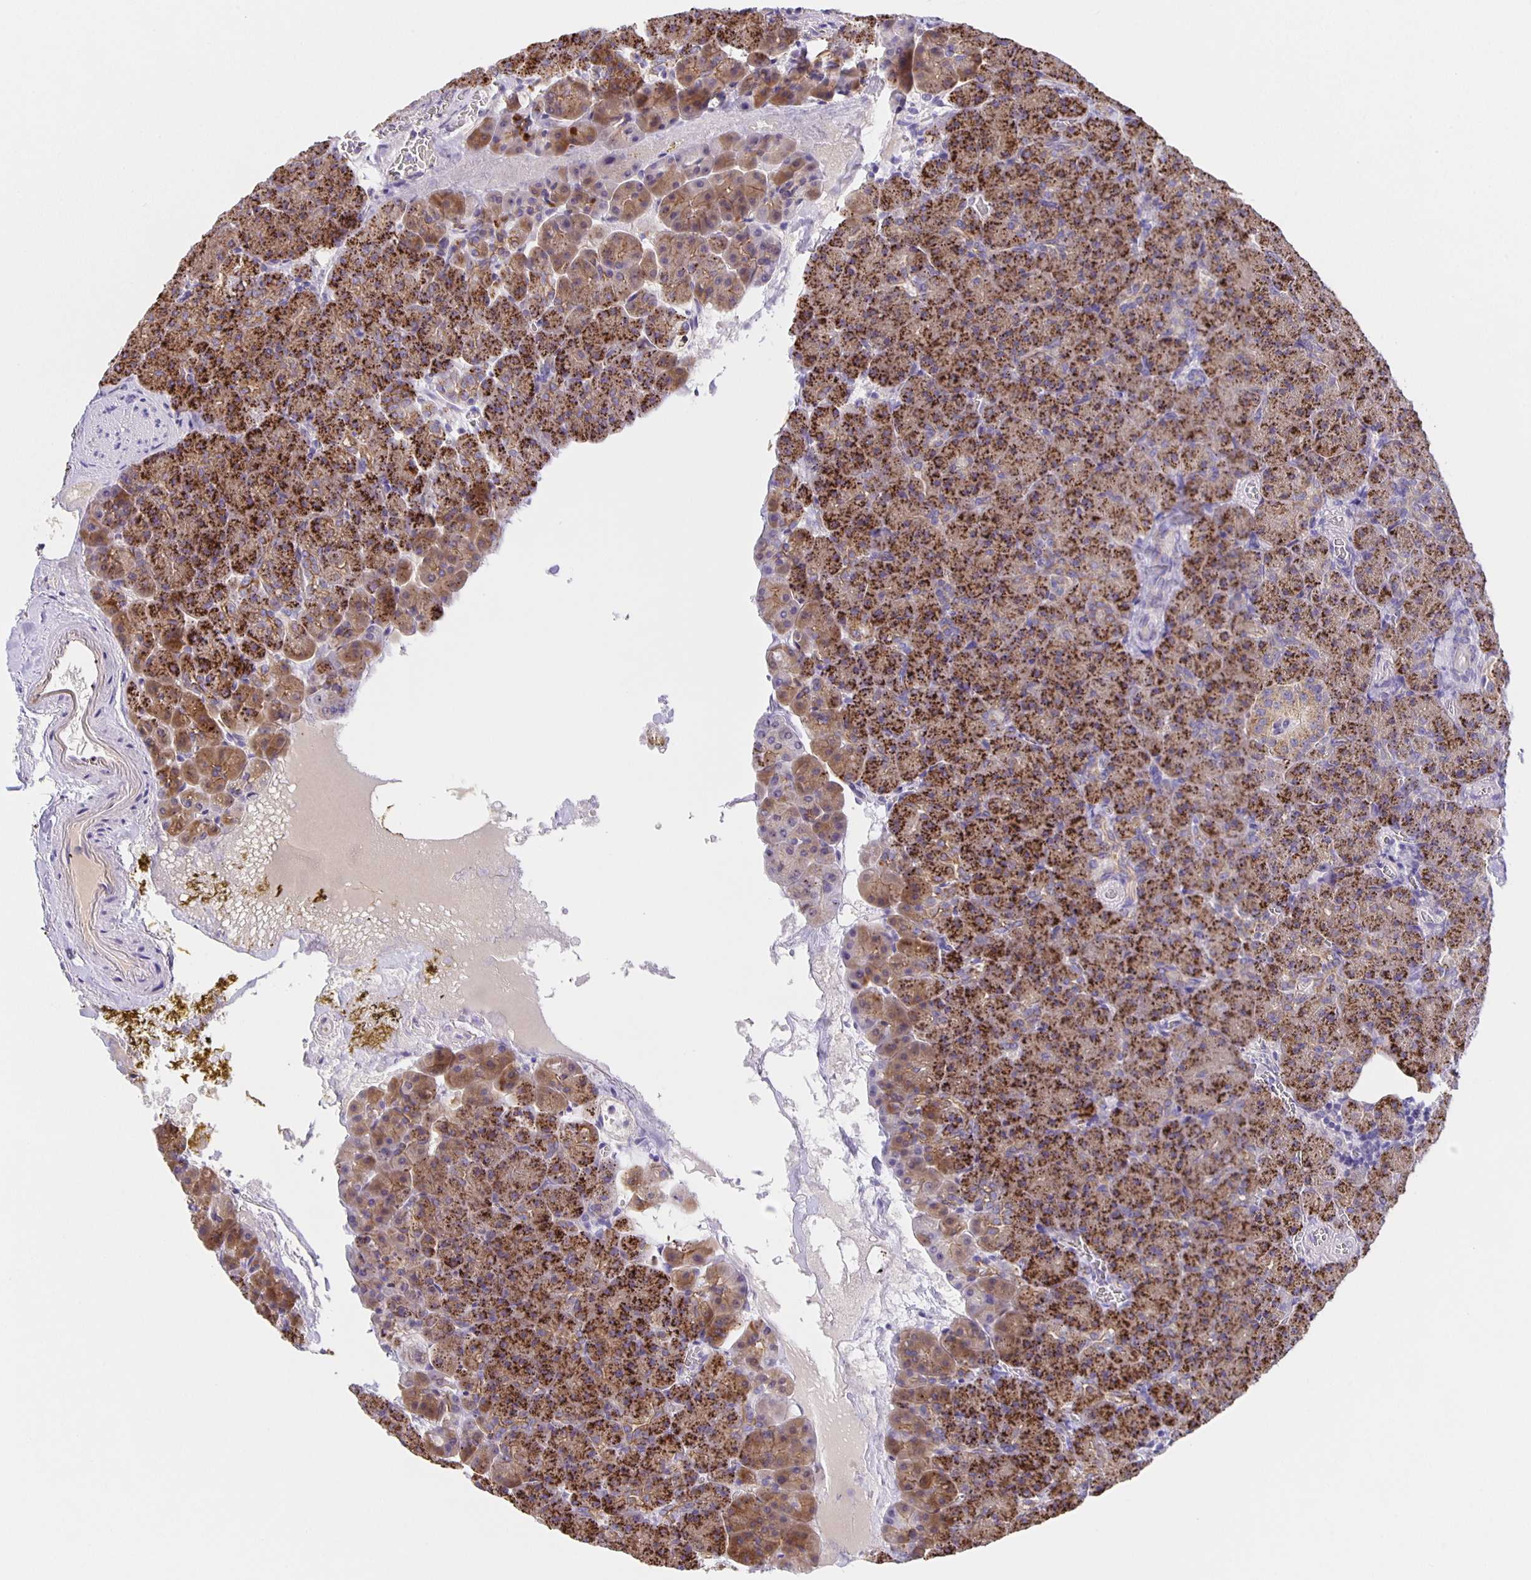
{"staining": {"intensity": "strong", "quantity": "25%-75%", "location": "cytoplasmic/membranous"}, "tissue": "pancreas", "cell_type": "Exocrine glandular cells", "image_type": "normal", "snomed": [{"axis": "morphology", "description": "Normal tissue, NOS"}, {"axis": "topography", "description": "Pancreas"}], "caption": "DAB immunohistochemical staining of normal human pancreas shows strong cytoplasmic/membranous protein staining in approximately 25%-75% of exocrine glandular cells.", "gene": "JMJD4", "patient": {"sex": "female", "age": 74}}